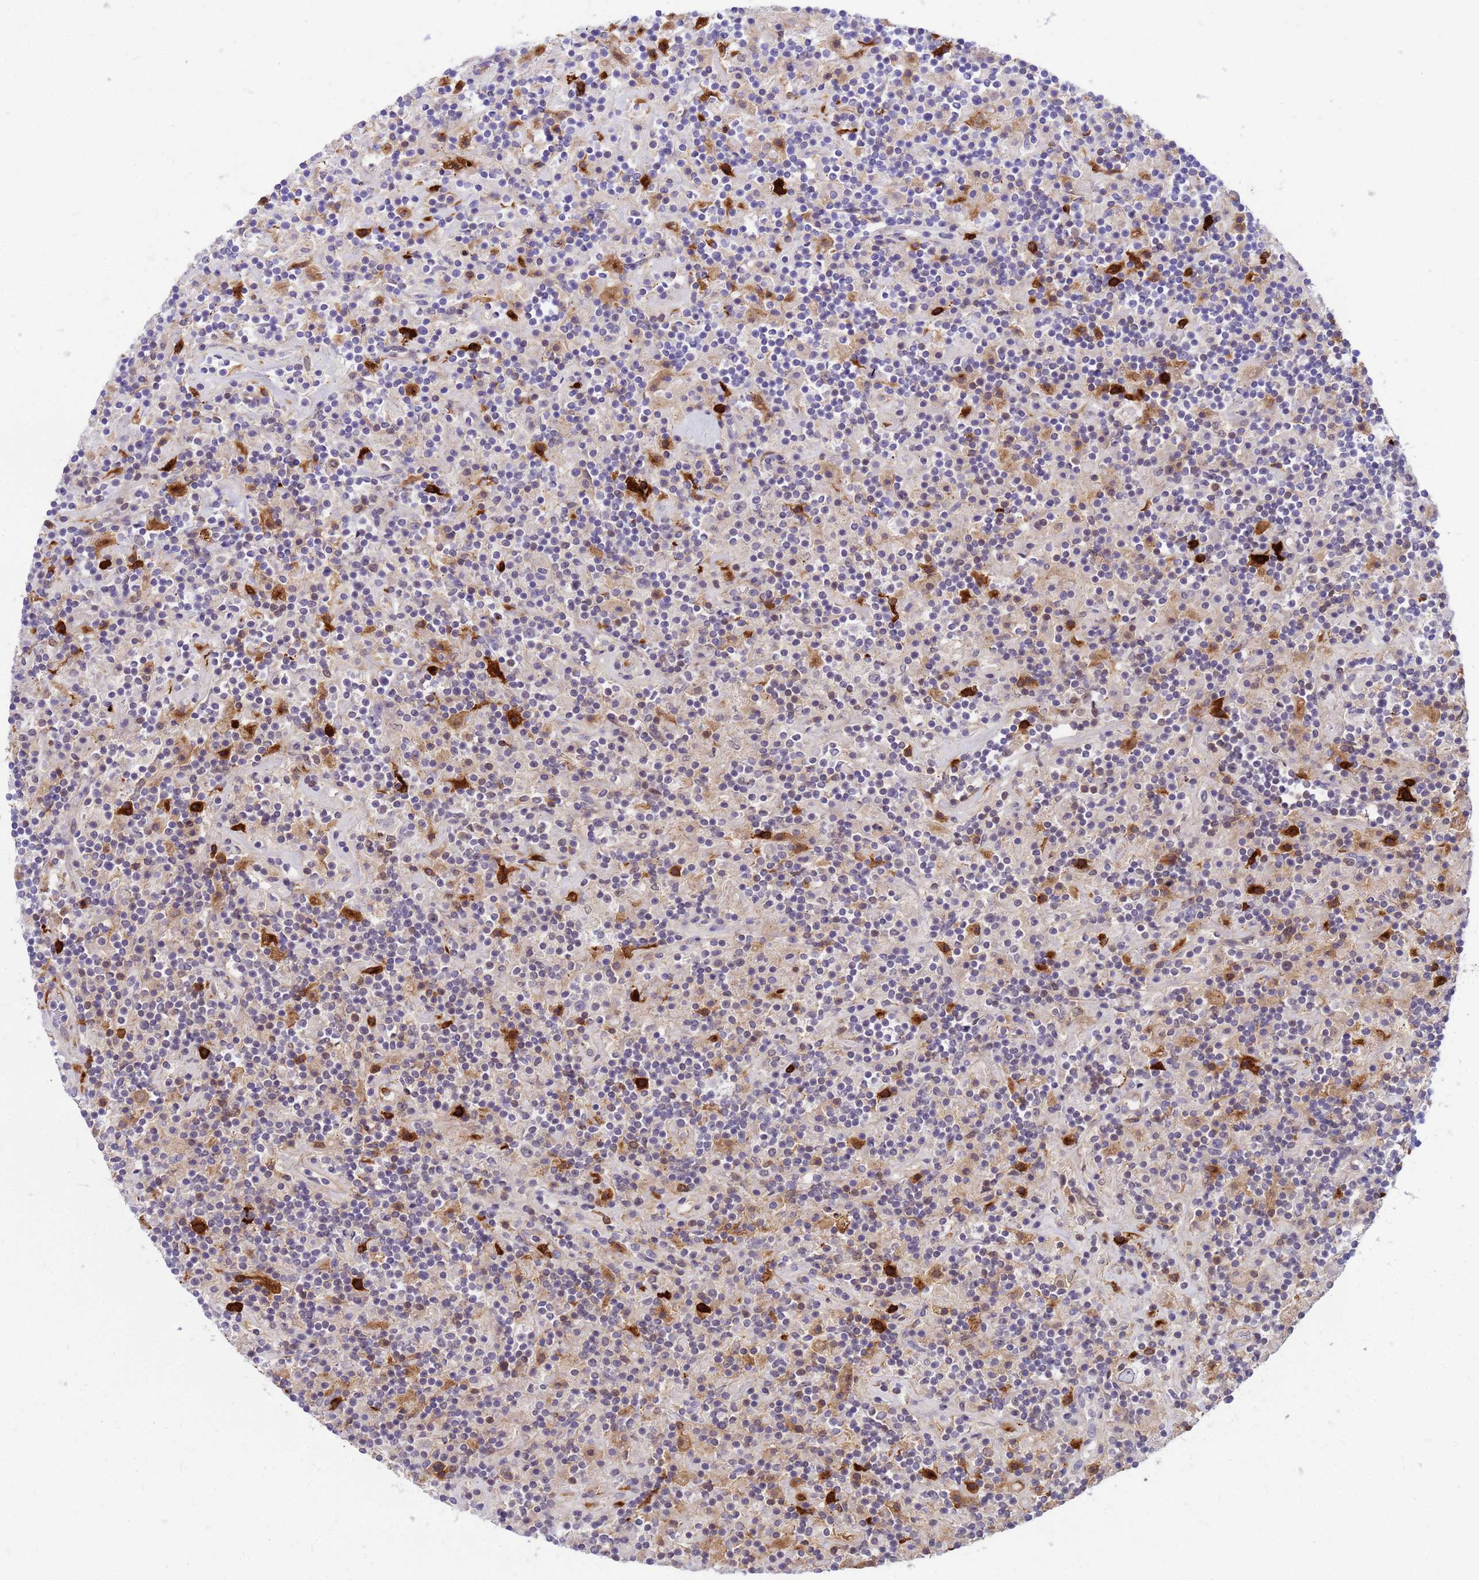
{"staining": {"intensity": "weak", "quantity": "<25%", "location": "cytoplasmic/membranous"}, "tissue": "lymphoma", "cell_type": "Tumor cells", "image_type": "cancer", "snomed": [{"axis": "morphology", "description": "Hodgkin's disease, NOS"}, {"axis": "topography", "description": "Lymph node"}], "caption": "DAB (3,3'-diaminobenzidine) immunohistochemical staining of human Hodgkin's disease displays no significant expression in tumor cells.", "gene": "ORM1", "patient": {"sex": "male", "age": 70}}